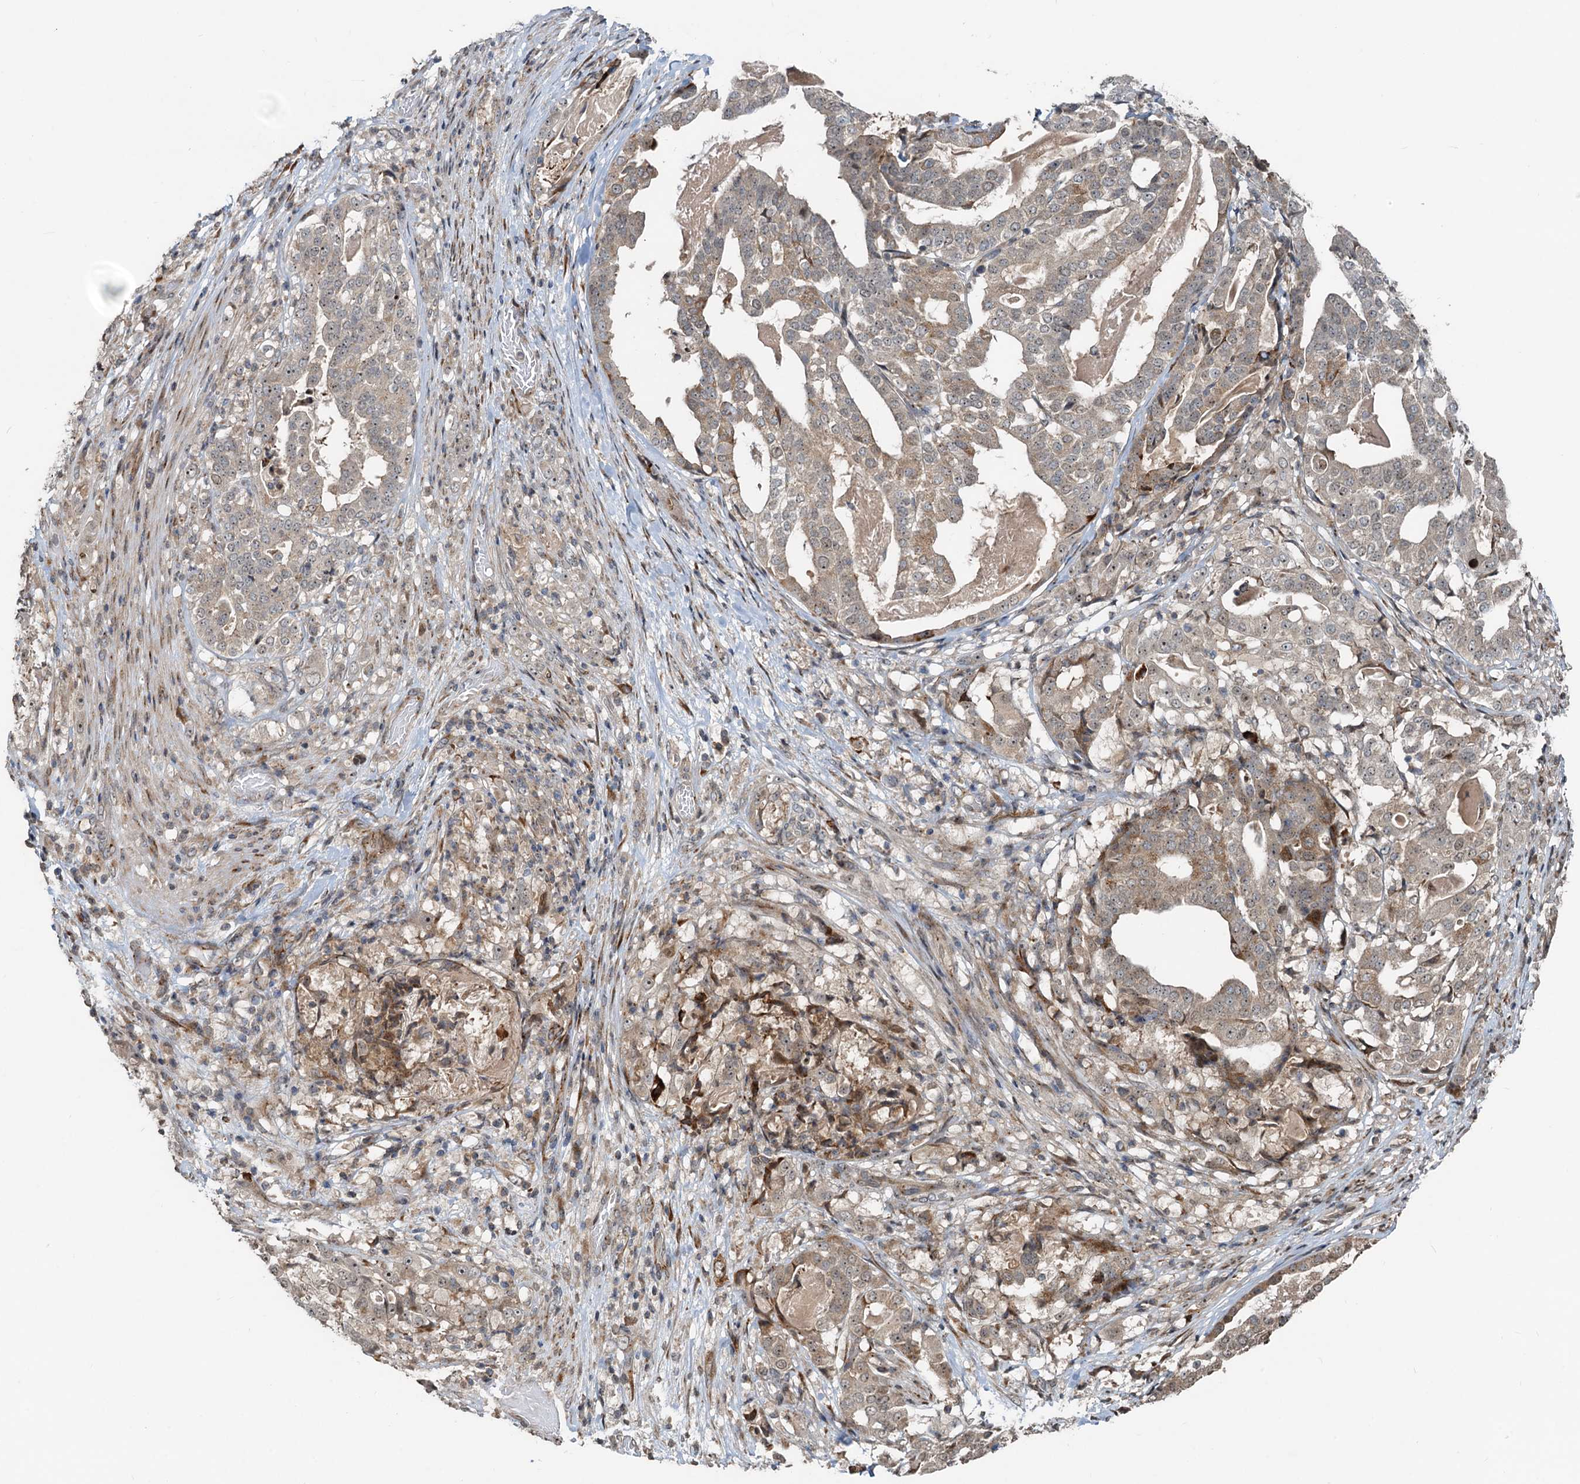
{"staining": {"intensity": "weak", "quantity": ">75%", "location": "cytoplasmic/membranous"}, "tissue": "stomach cancer", "cell_type": "Tumor cells", "image_type": "cancer", "snomed": [{"axis": "morphology", "description": "Adenocarcinoma, NOS"}, {"axis": "topography", "description": "Stomach"}], "caption": "Human stomach adenocarcinoma stained with a protein marker exhibits weak staining in tumor cells.", "gene": "CEP68", "patient": {"sex": "male", "age": 48}}